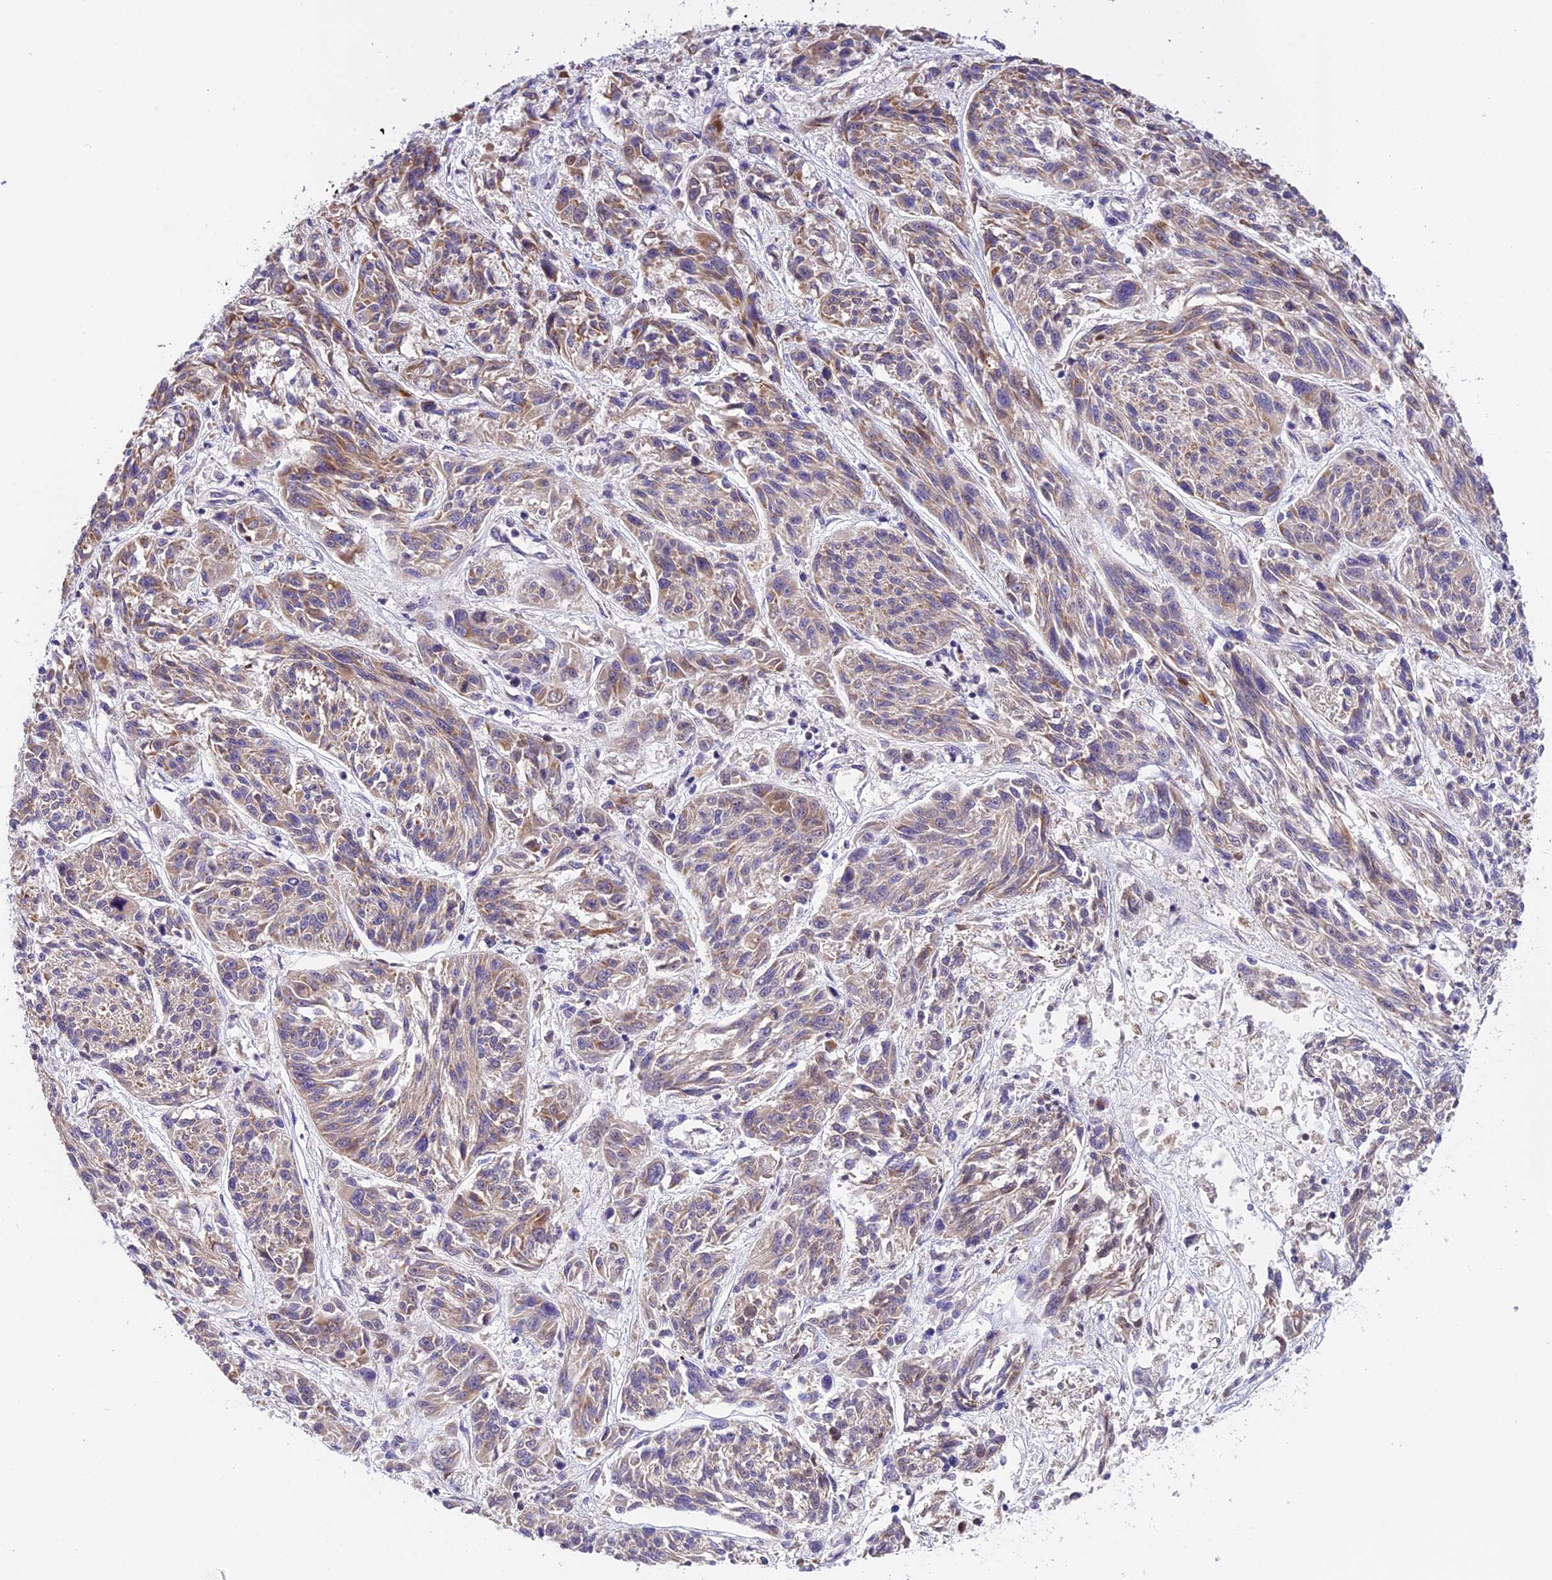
{"staining": {"intensity": "weak", "quantity": "25%-75%", "location": "cytoplasmic/membranous"}, "tissue": "melanoma", "cell_type": "Tumor cells", "image_type": "cancer", "snomed": [{"axis": "morphology", "description": "Malignant melanoma, NOS"}, {"axis": "topography", "description": "Skin"}], "caption": "This micrograph demonstrates IHC staining of melanoma, with low weak cytoplasmic/membranous staining in about 25%-75% of tumor cells.", "gene": "MGME1", "patient": {"sex": "male", "age": 53}}